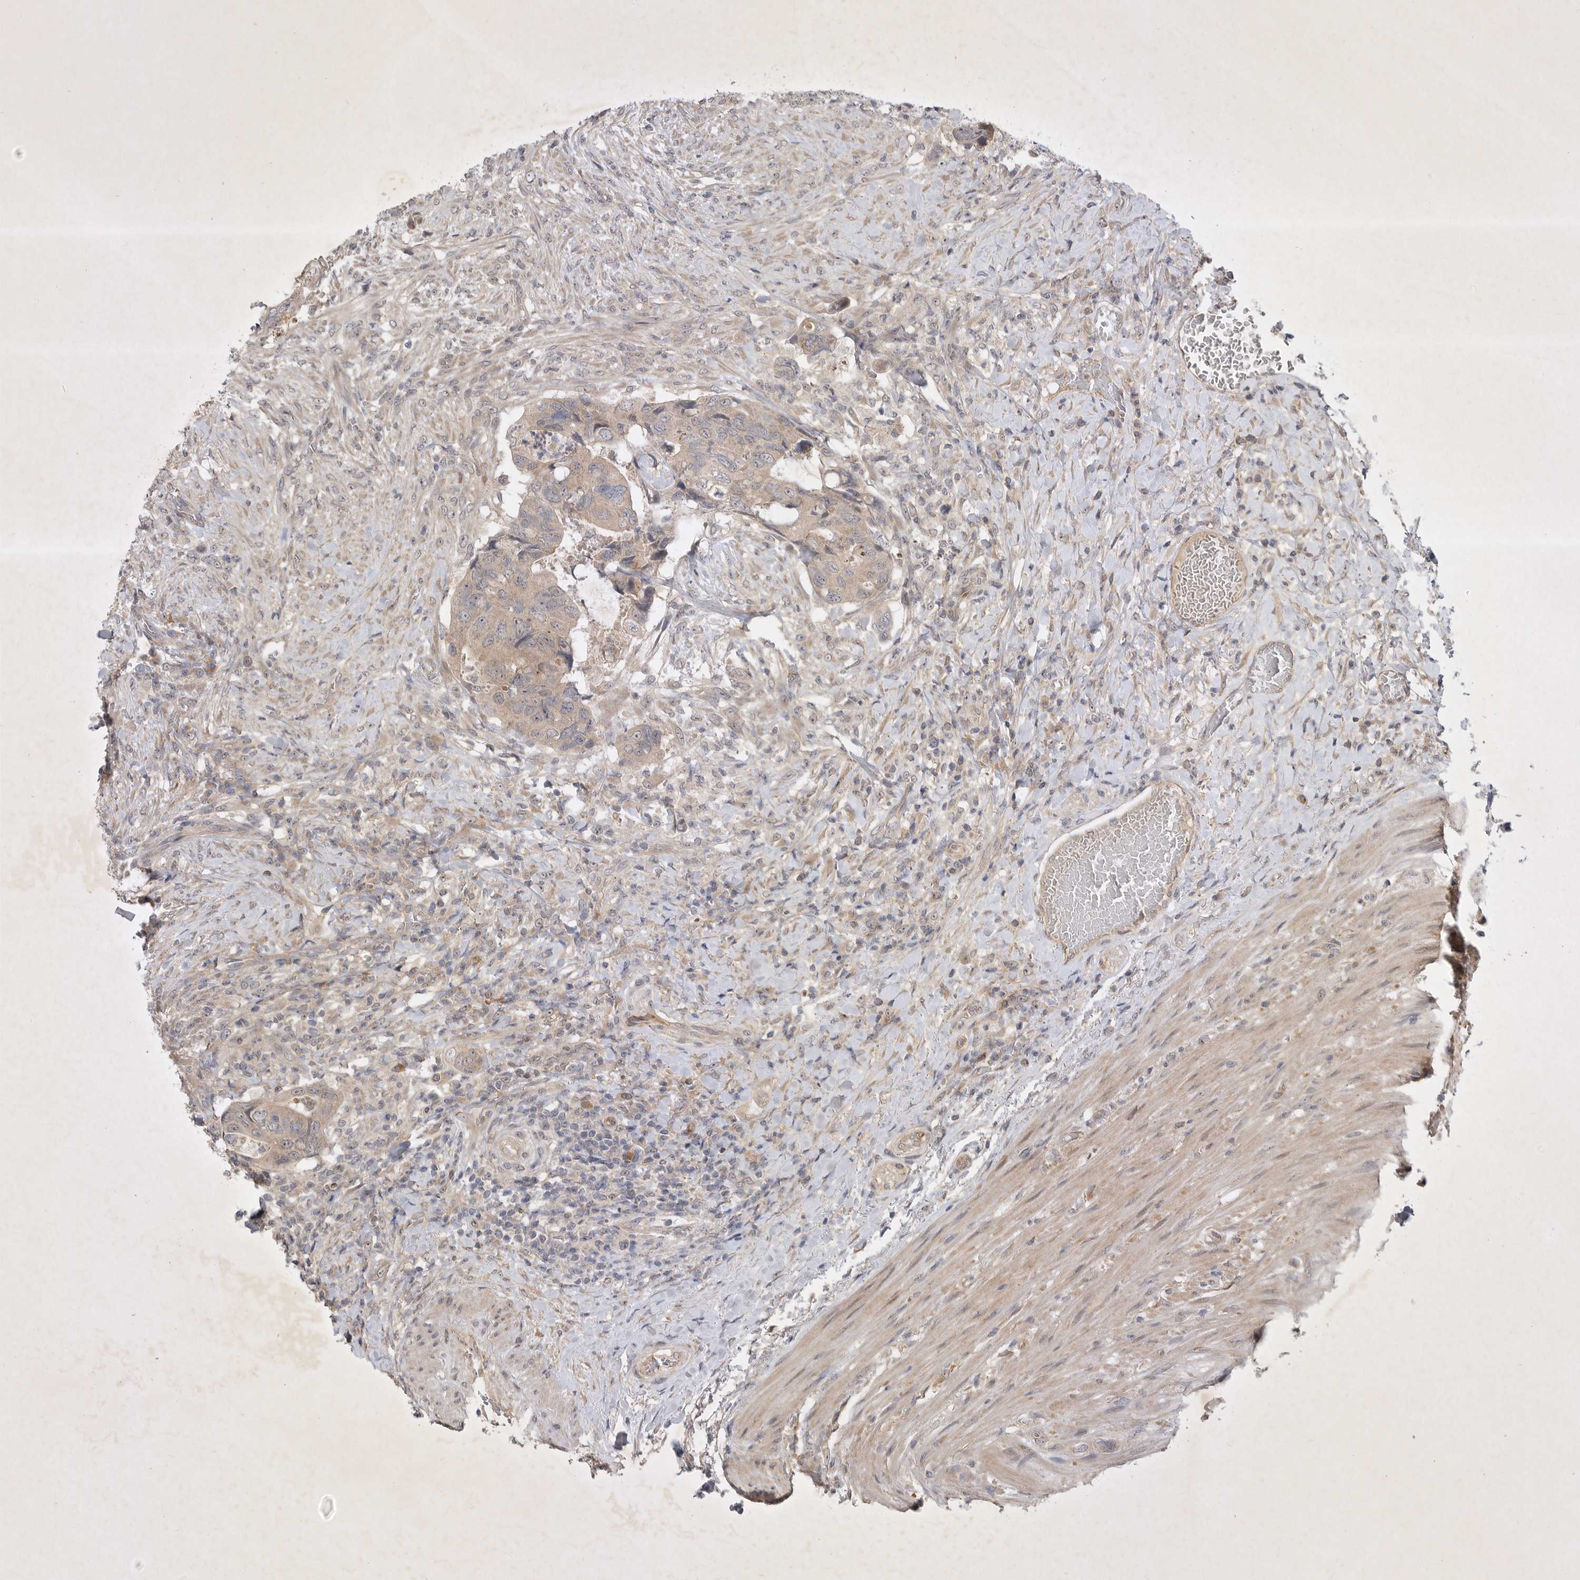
{"staining": {"intensity": "weak", "quantity": ">75%", "location": "cytoplasmic/membranous"}, "tissue": "colorectal cancer", "cell_type": "Tumor cells", "image_type": "cancer", "snomed": [{"axis": "morphology", "description": "Adenocarcinoma, NOS"}, {"axis": "topography", "description": "Rectum"}], "caption": "DAB (3,3'-diaminobenzidine) immunohistochemical staining of human colorectal cancer demonstrates weak cytoplasmic/membranous protein staining in about >75% of tumor cells. The staining was performed using DAB, with brown indicating positive protein expression. Nuclei are stained blue with hematoxylin.", "gene": "PTPDC1", "patient": {"sex": "male", "age": 63}}